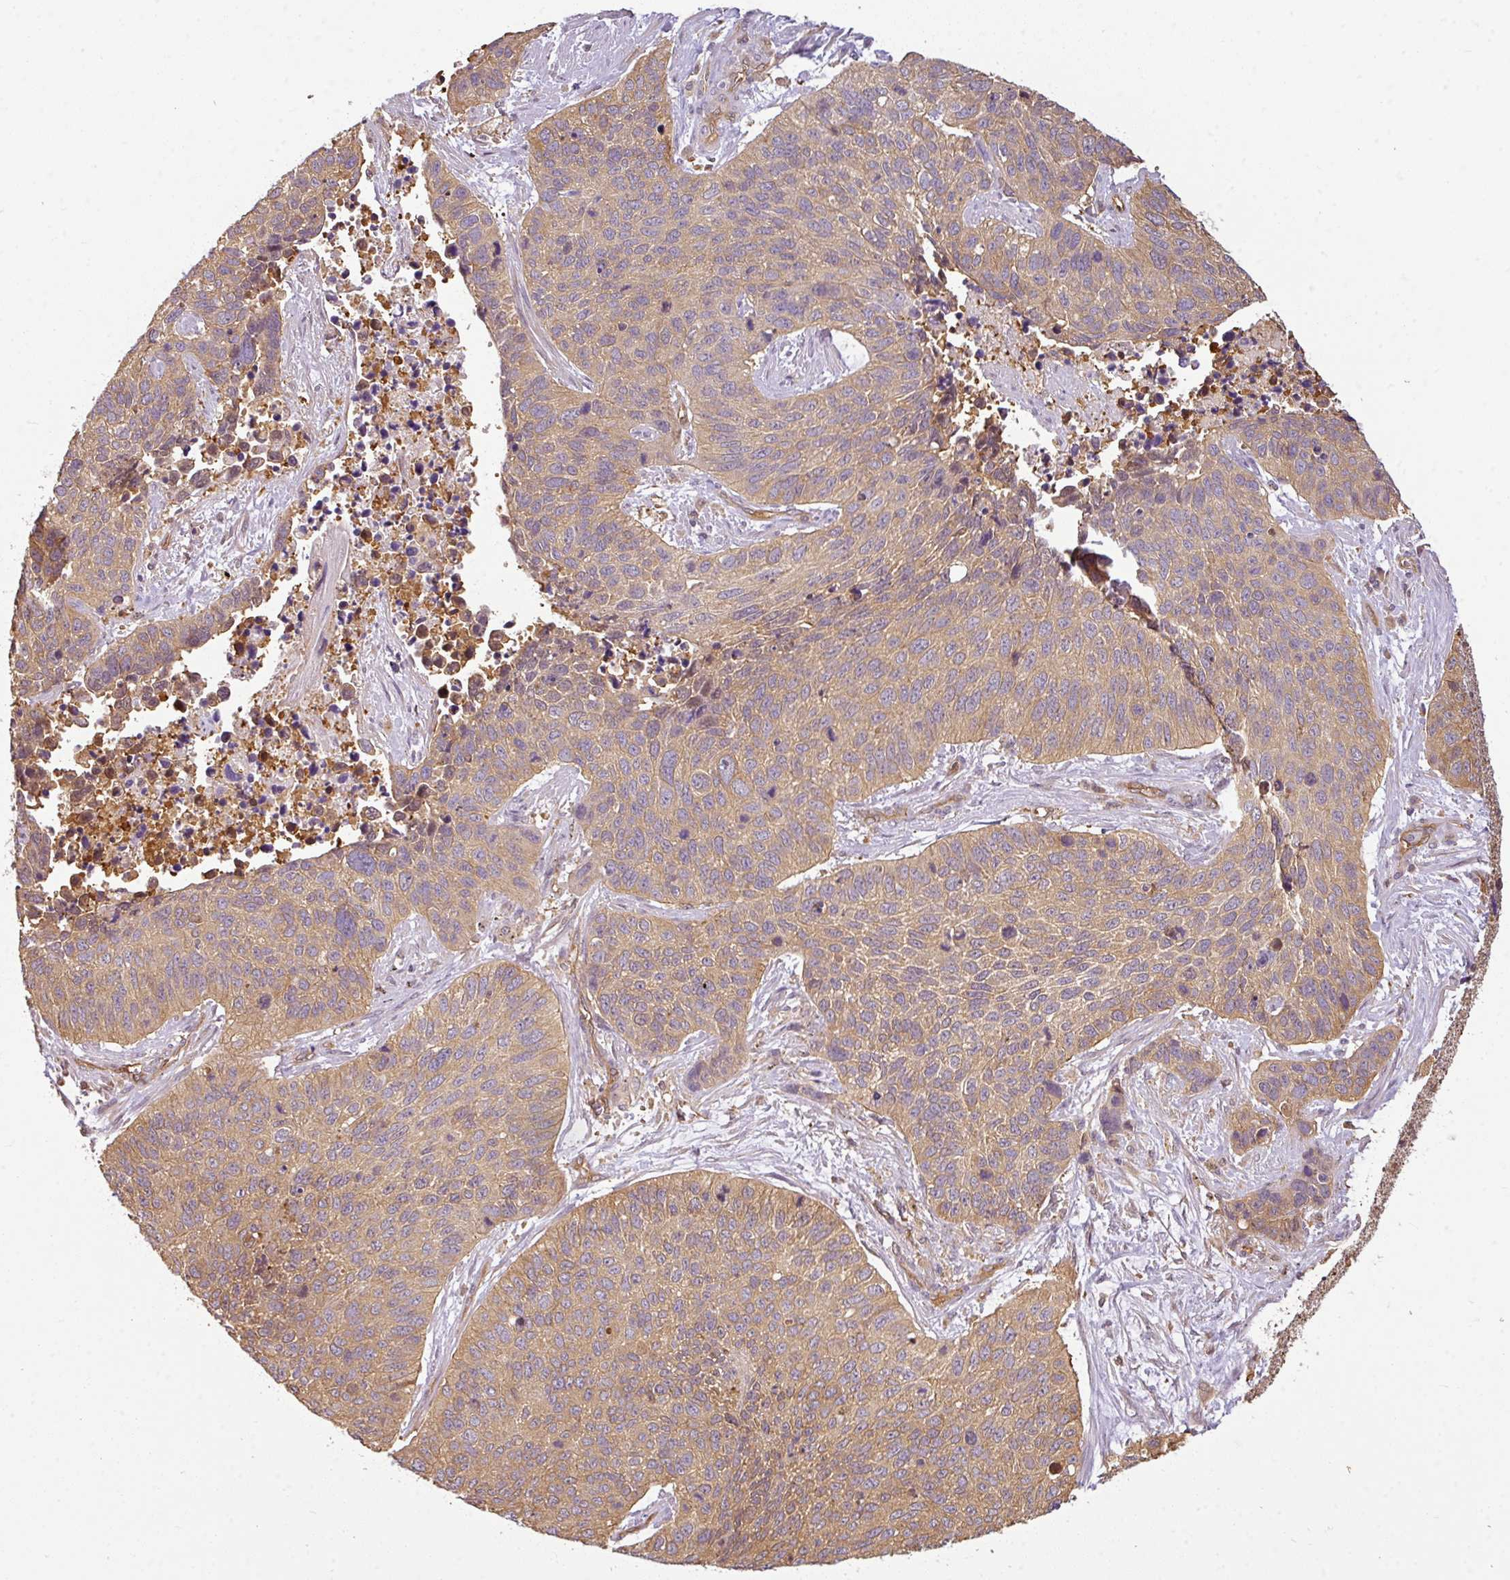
{"staining": {"intensity": "weak", "quantity": "25%-75%", "location": "cytoplasmic/membranous"}, "tissue": "lung cancer", "cell_type": "Tumor cells", "image_type": "cancer", "snomed": [{"axis": "morphology", "description": "Squamous cell carcinoma, NOS"}, {"axis": "topography", "description": "Lung"}], "caption": "A brown stain highlights weak cytoplasmic/membranous expression of a protein in lung cancer (squamous cell carcinoma) tumor cells. (DAB (3,3'-diaminobenzidine) IHC, brown staining for protein, blue staining for nuclei).", "gene": "ANKRD18A", "patient": {"sex": "male", "age": 62}}